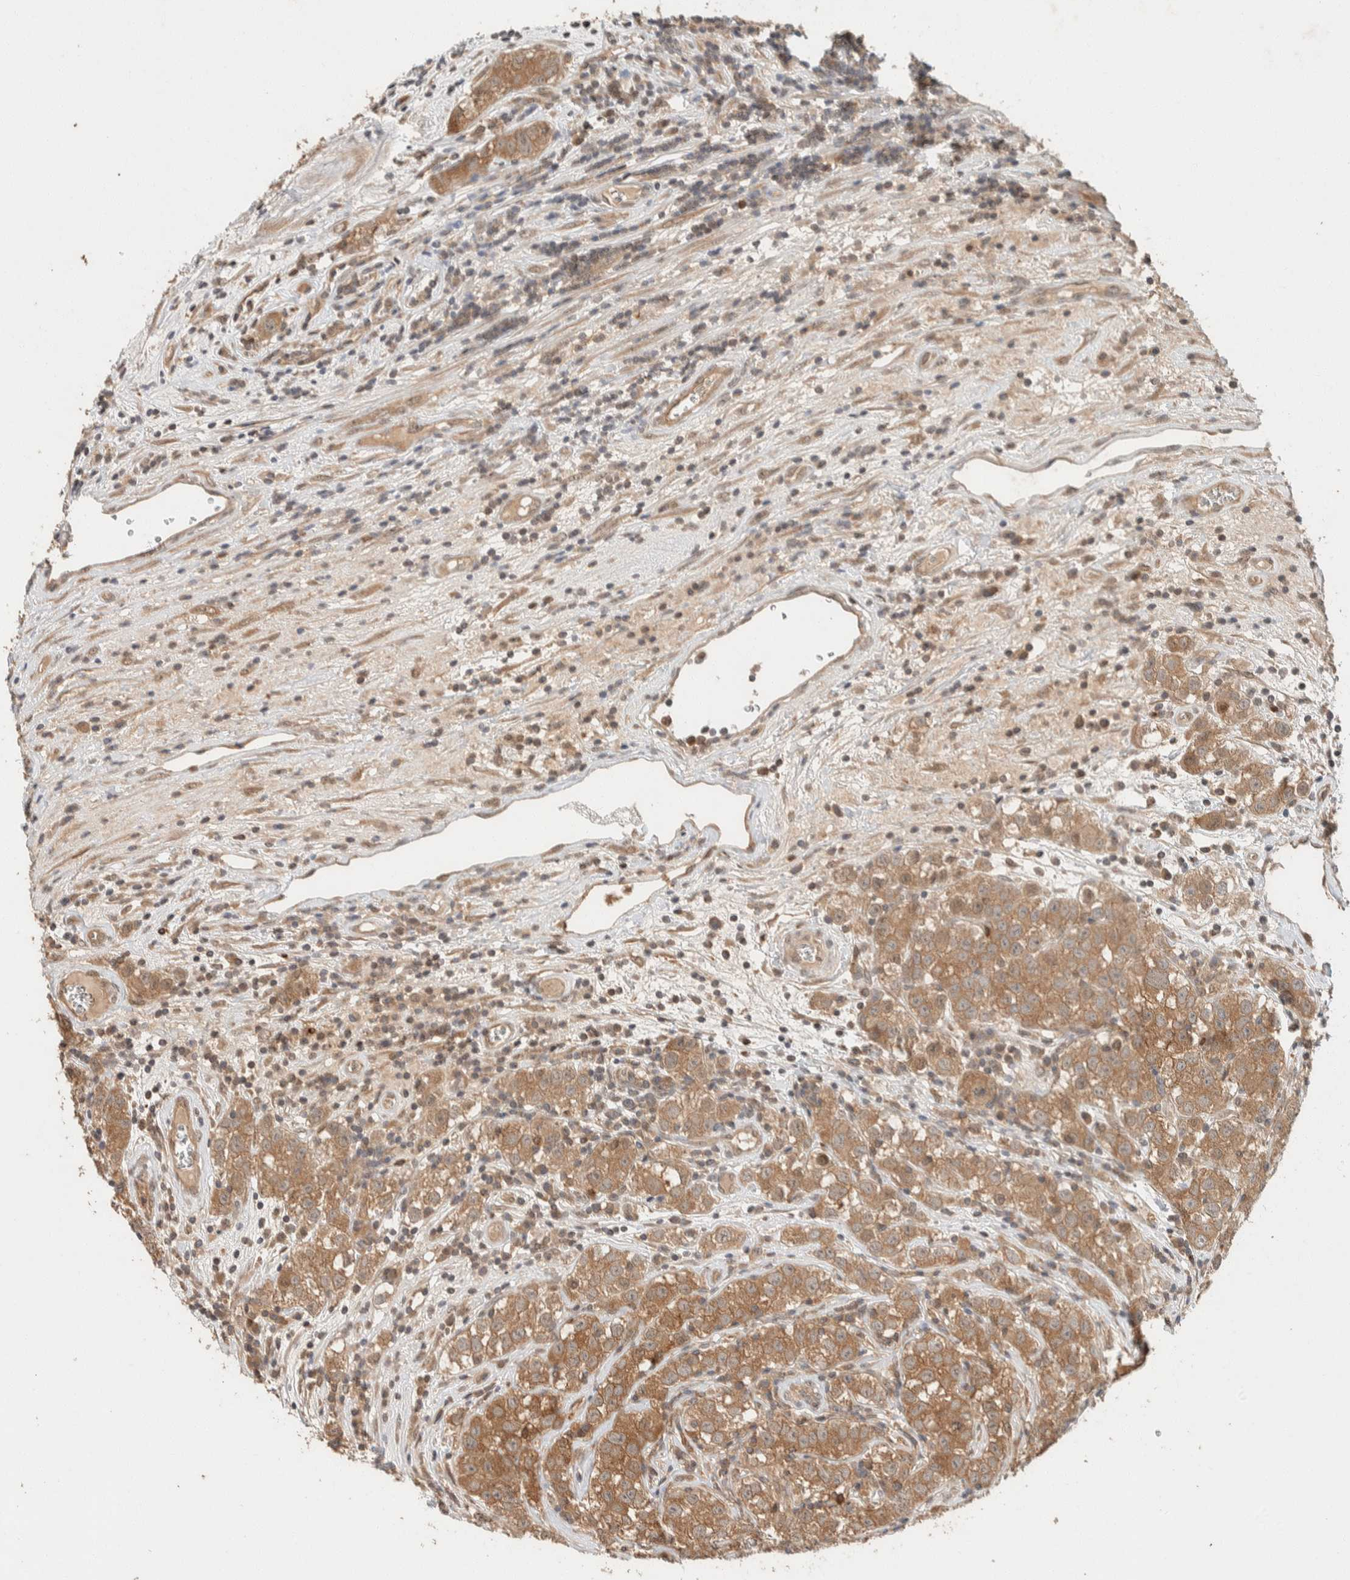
{"staining": {"intensity": "strong", "quantity": ">75%", "location": "cytoplasmic/membranous"}, "tissue": "testis cancer", "cell_type": "Tumor cells", "image_type": "cancer", "snomed": [{"axis": "morphology", "description": "Seminoma, NOS"}, {"axis": "morphology", "description": "Carcinoma, Embryonal, NOS"}, {"axis": "topography", "description": "Testis"}], "caption": "There is high levels of strong cytoplasmic/membranous staining in tumor cells of testis cancer (embryonal carcinoma), as demonstrated by immunohistochemical staining (brown color).", "gene": "ZNF567", "patient": {"sex": "male", "age": 43}}